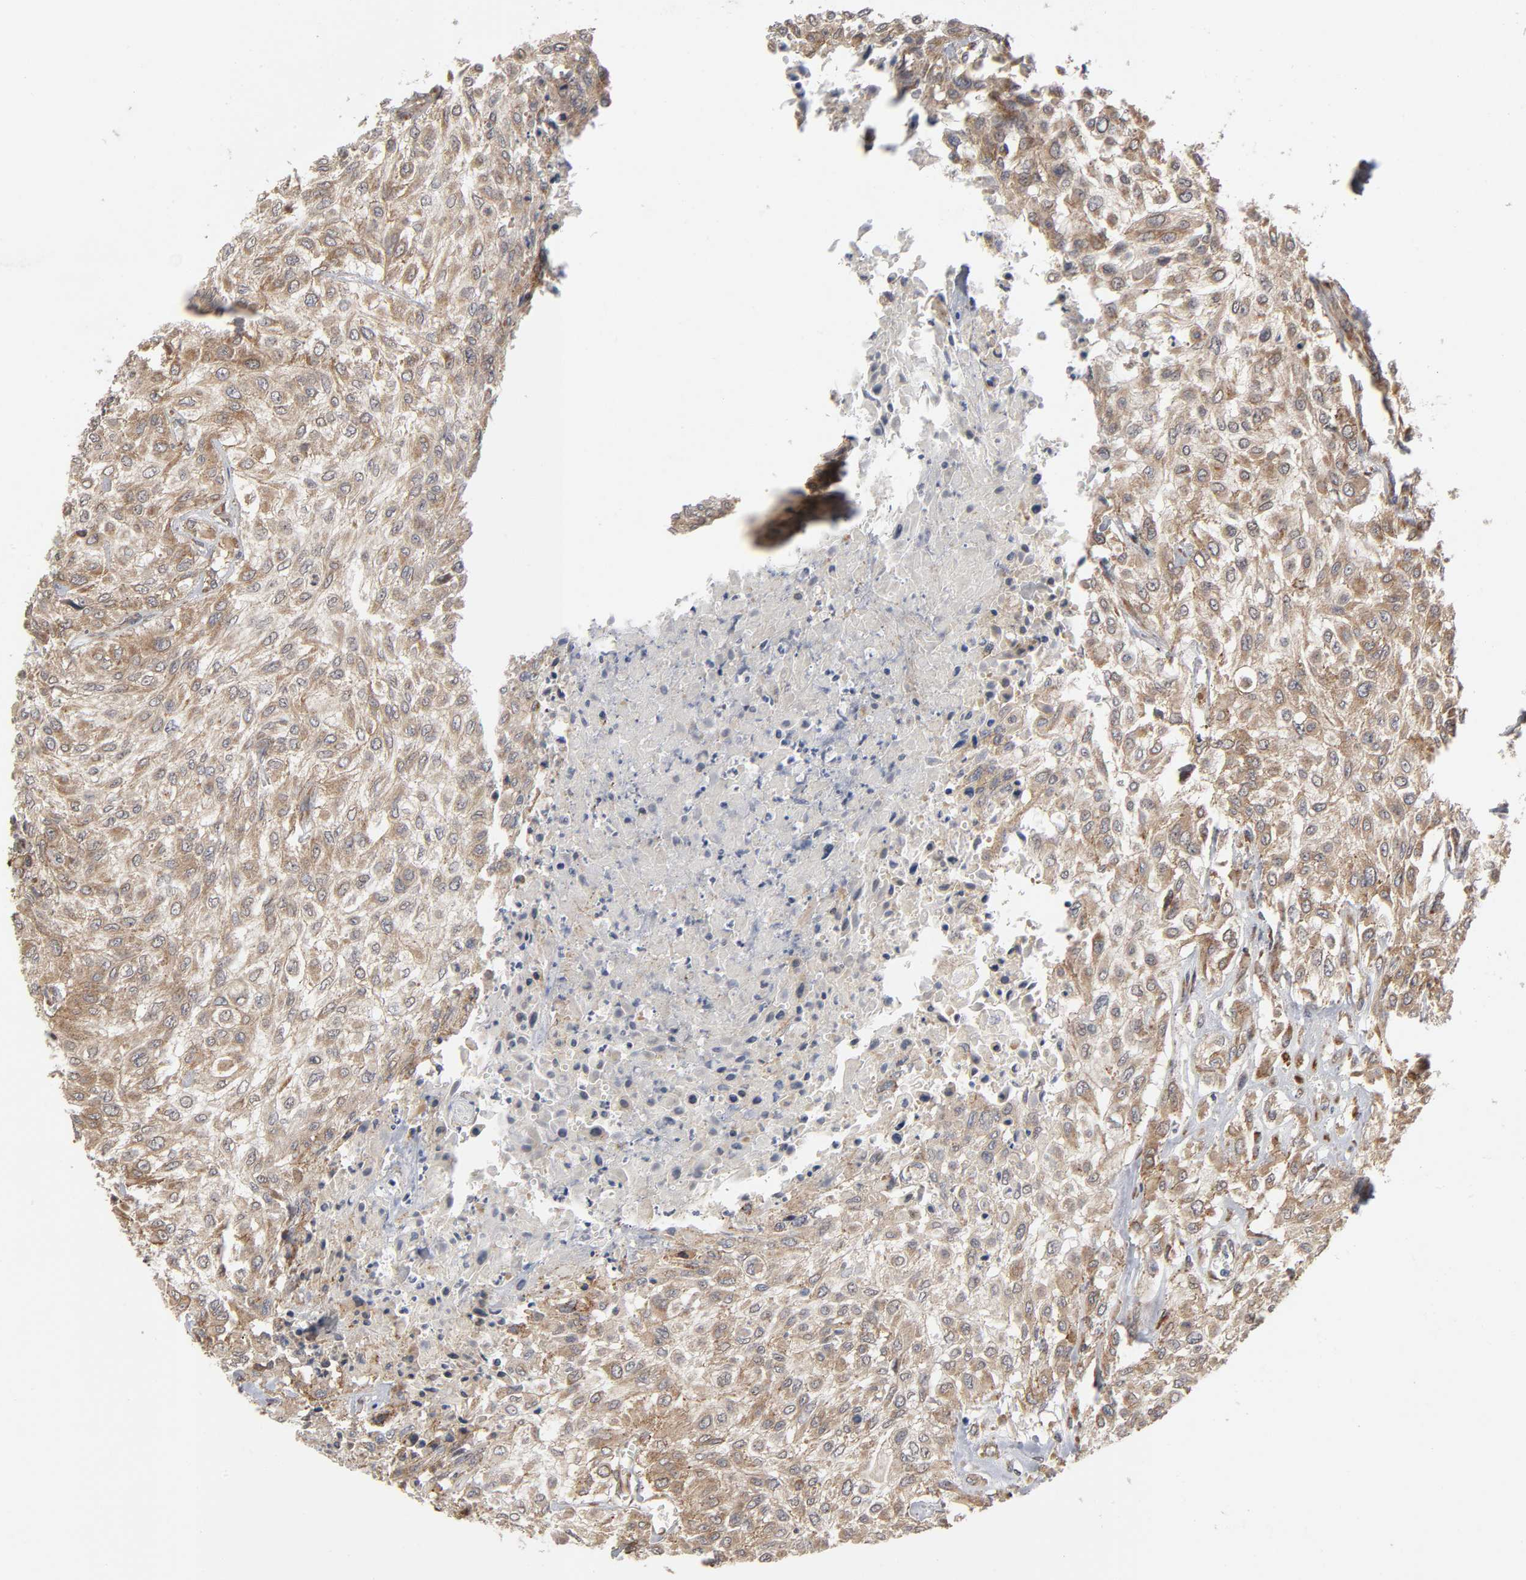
{"staining": {"intensity": "moderate", "quantity": ">75%", "location": "cytoplasmic/membranous"}, "tissue": "urothelial cancer", "cell_type": "Tumor cells", "image_type": "cancer", "snomed": [{"axis": "morphology", "description": "Urothelial carcinoma, High grade"}, {"axis": "topography", "description": "Urinary bladder"}], "caption": "Immunohistochemical staining of human urothelial cancer shows moderate cytoplasmic/membranous protein positivity in about >75% of tumor cells. Using DAB (brown) and hematoxylin (blue) stains, captured at high magnification using brightfield microscopy.", "gene": "SLC30A9", "patient": {"sex": "male", "age": 57}}